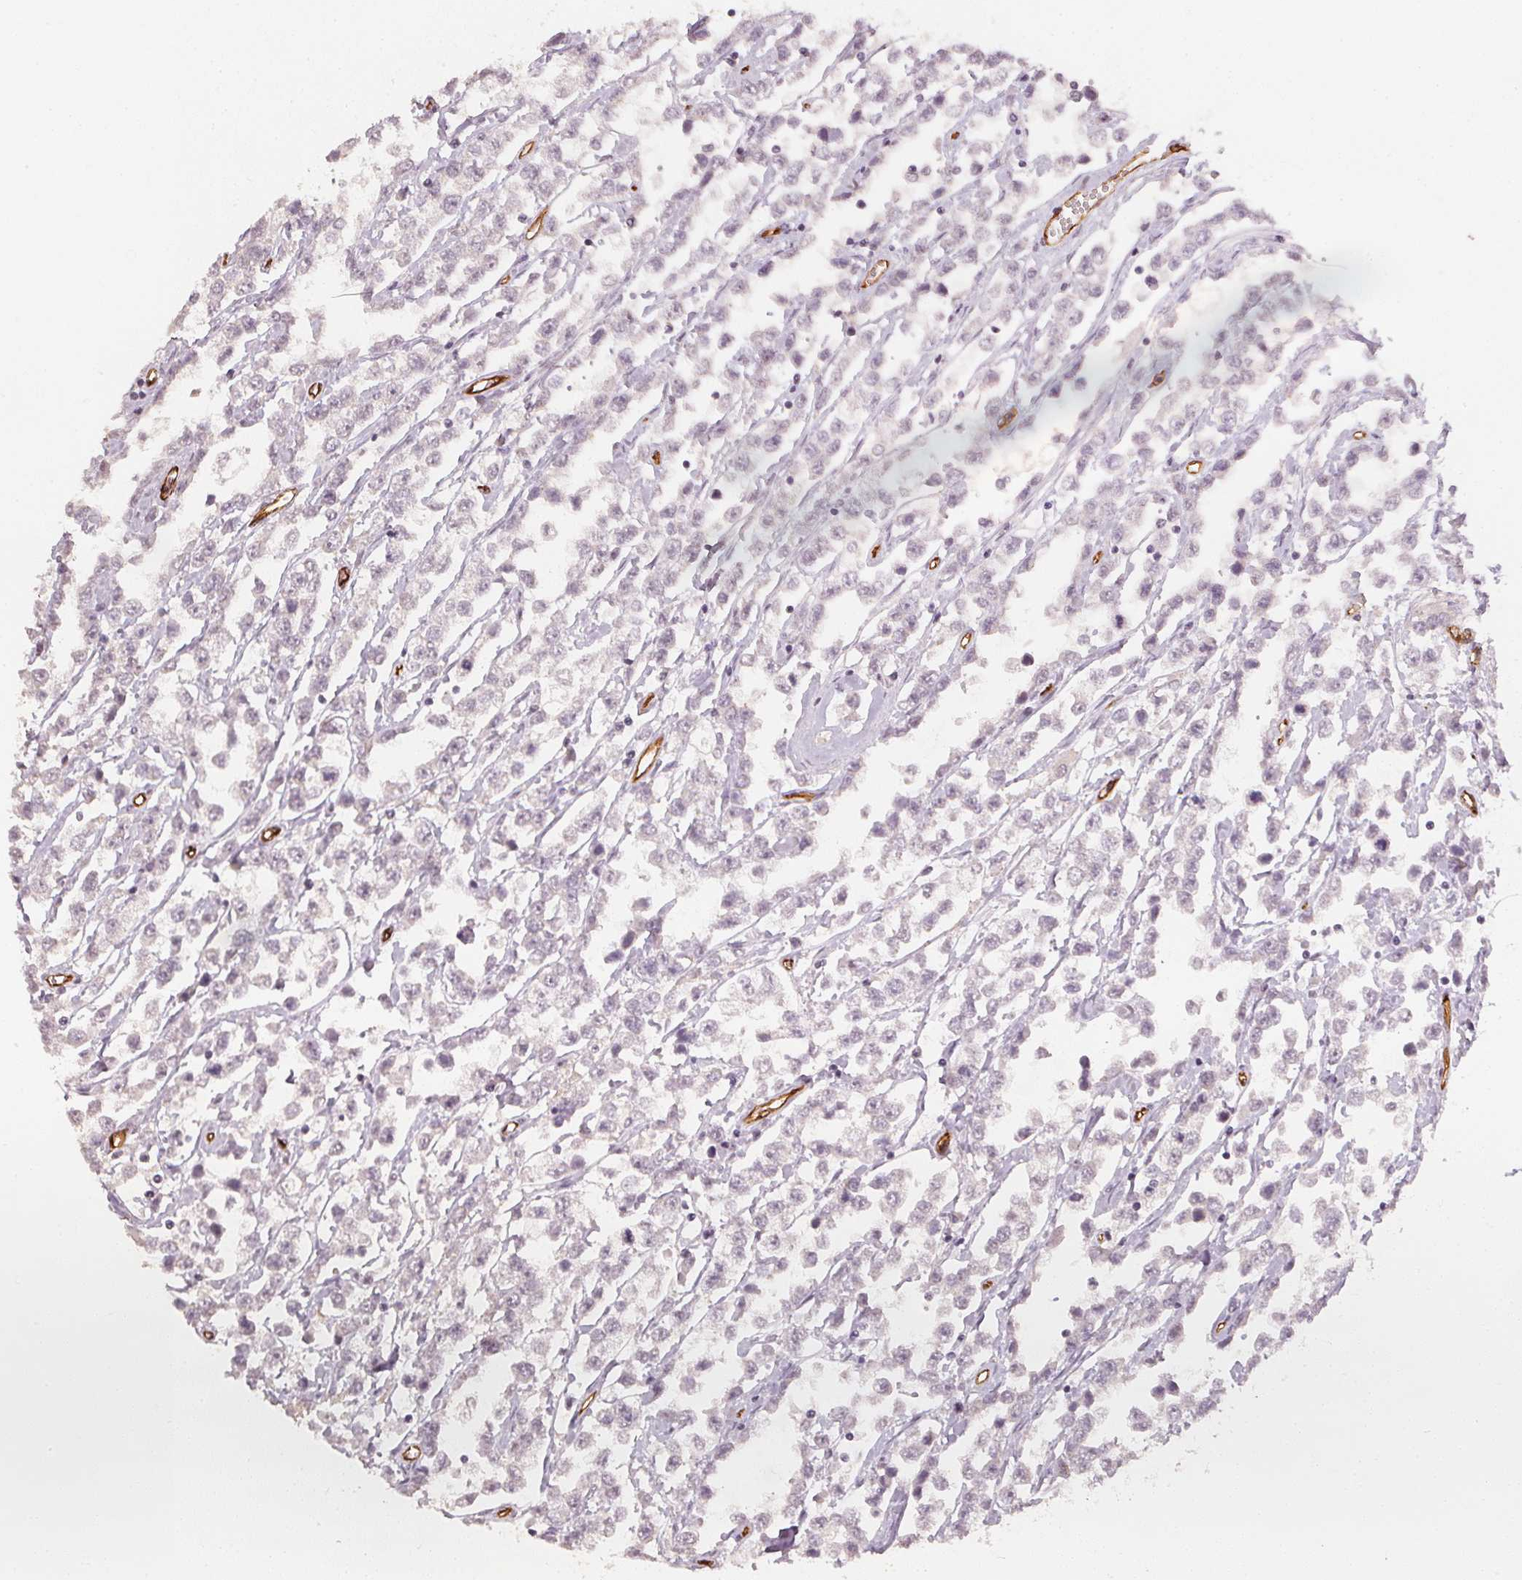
{"staining": {"intensity": "negative", "quantity": "none", "location": "none"}, "tissue": "testis cancer", "cell_type": "Tumor cells", "image_type": "cancer", "snomed": [{"axis": "morphology", "description": "Seminoma, NOS"}, {"axis": "topography", "description": "Testis"}], "caption": "This is an immunohistochemistry histopathology image of human testis cancer. There is no staining in tumor cells.", "gene": "CIB1", "patient": {"sex": "male", "age": 34}}